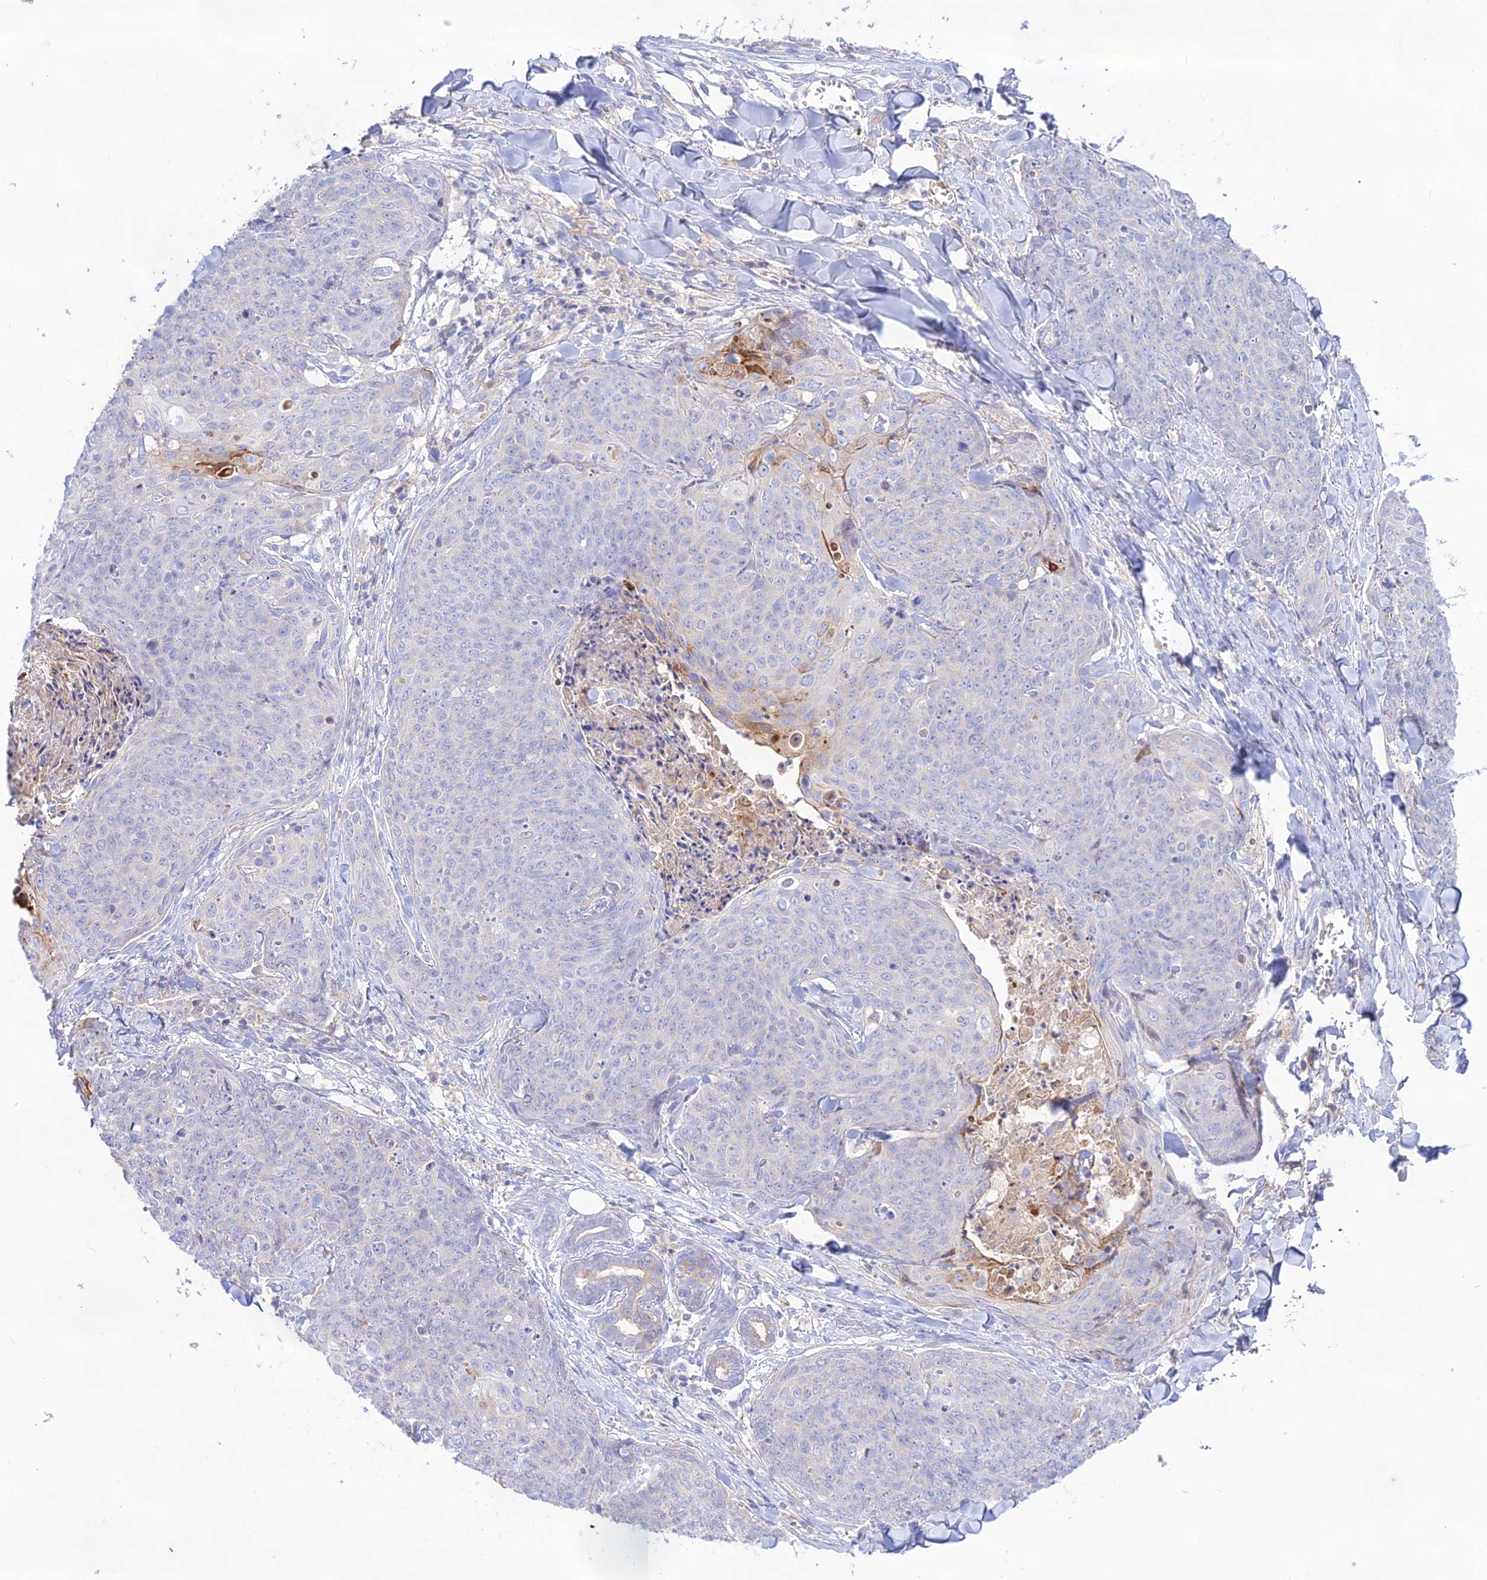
{"staining": {"intensity": "negative", "quantity": "none", "location": "none"}, "tissue": "skin cancer", "cell_type": "Tumor cells", "image_type": "cancer", "snomed": [{"axis": "morphology", "description": "Squamous cell carcinoma, NOS"}, {"axis": "topography", "description": "Skin"}, {"axis": "topography", "description": "Vulva"}], "caption": "Skin cancer (squamous cell carcinoma) was stained to show a protein in brown. There is no significant positivity in tumor cells. (Brightfield microscopy of DAB (3,3'-diaminobenzidine) immunohistochemistry (IHC) at high magnification).", "gene": "NLRP9", "patient": {"sex": "female", "age": 85}}